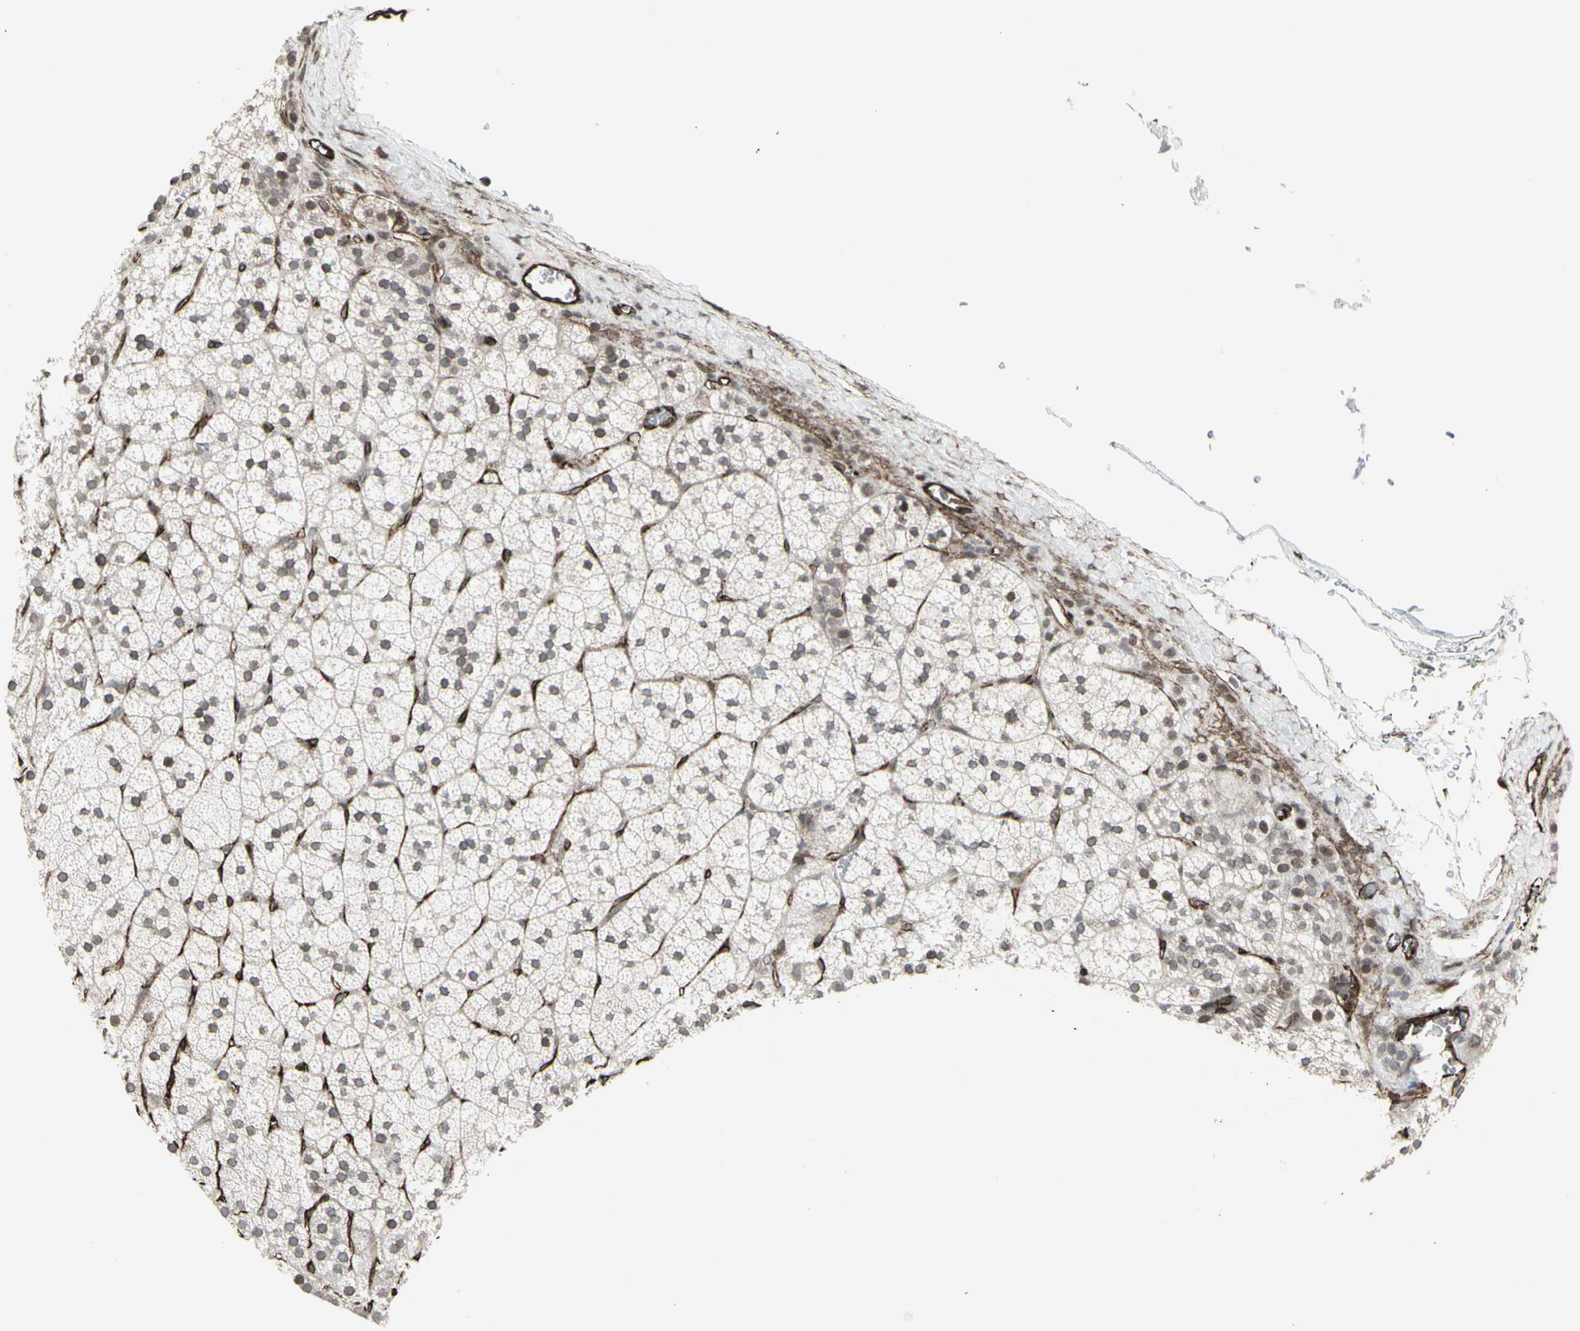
{"staining": {"intensity": "weak", "quantity": ">75%", "location": "cytoplasmic/membranous,nuclear"}, "tissue": "adrenal gland", "cell_type": "Glandular cells", "image_type": "normal", "snomed": [{"axis": "morphology", "description": "Normal tissue, NOS"}, {"axis": "topography", "description": "Adrenal gland"}], "caption": "This is an image of IHC staining of normal adrenal gland, which shows weak expression in the cytoplasmic/membranous,nuclear of glandular cells.", "gene": "DTX3L", "patient": {"sex": "male", "age": 35}}